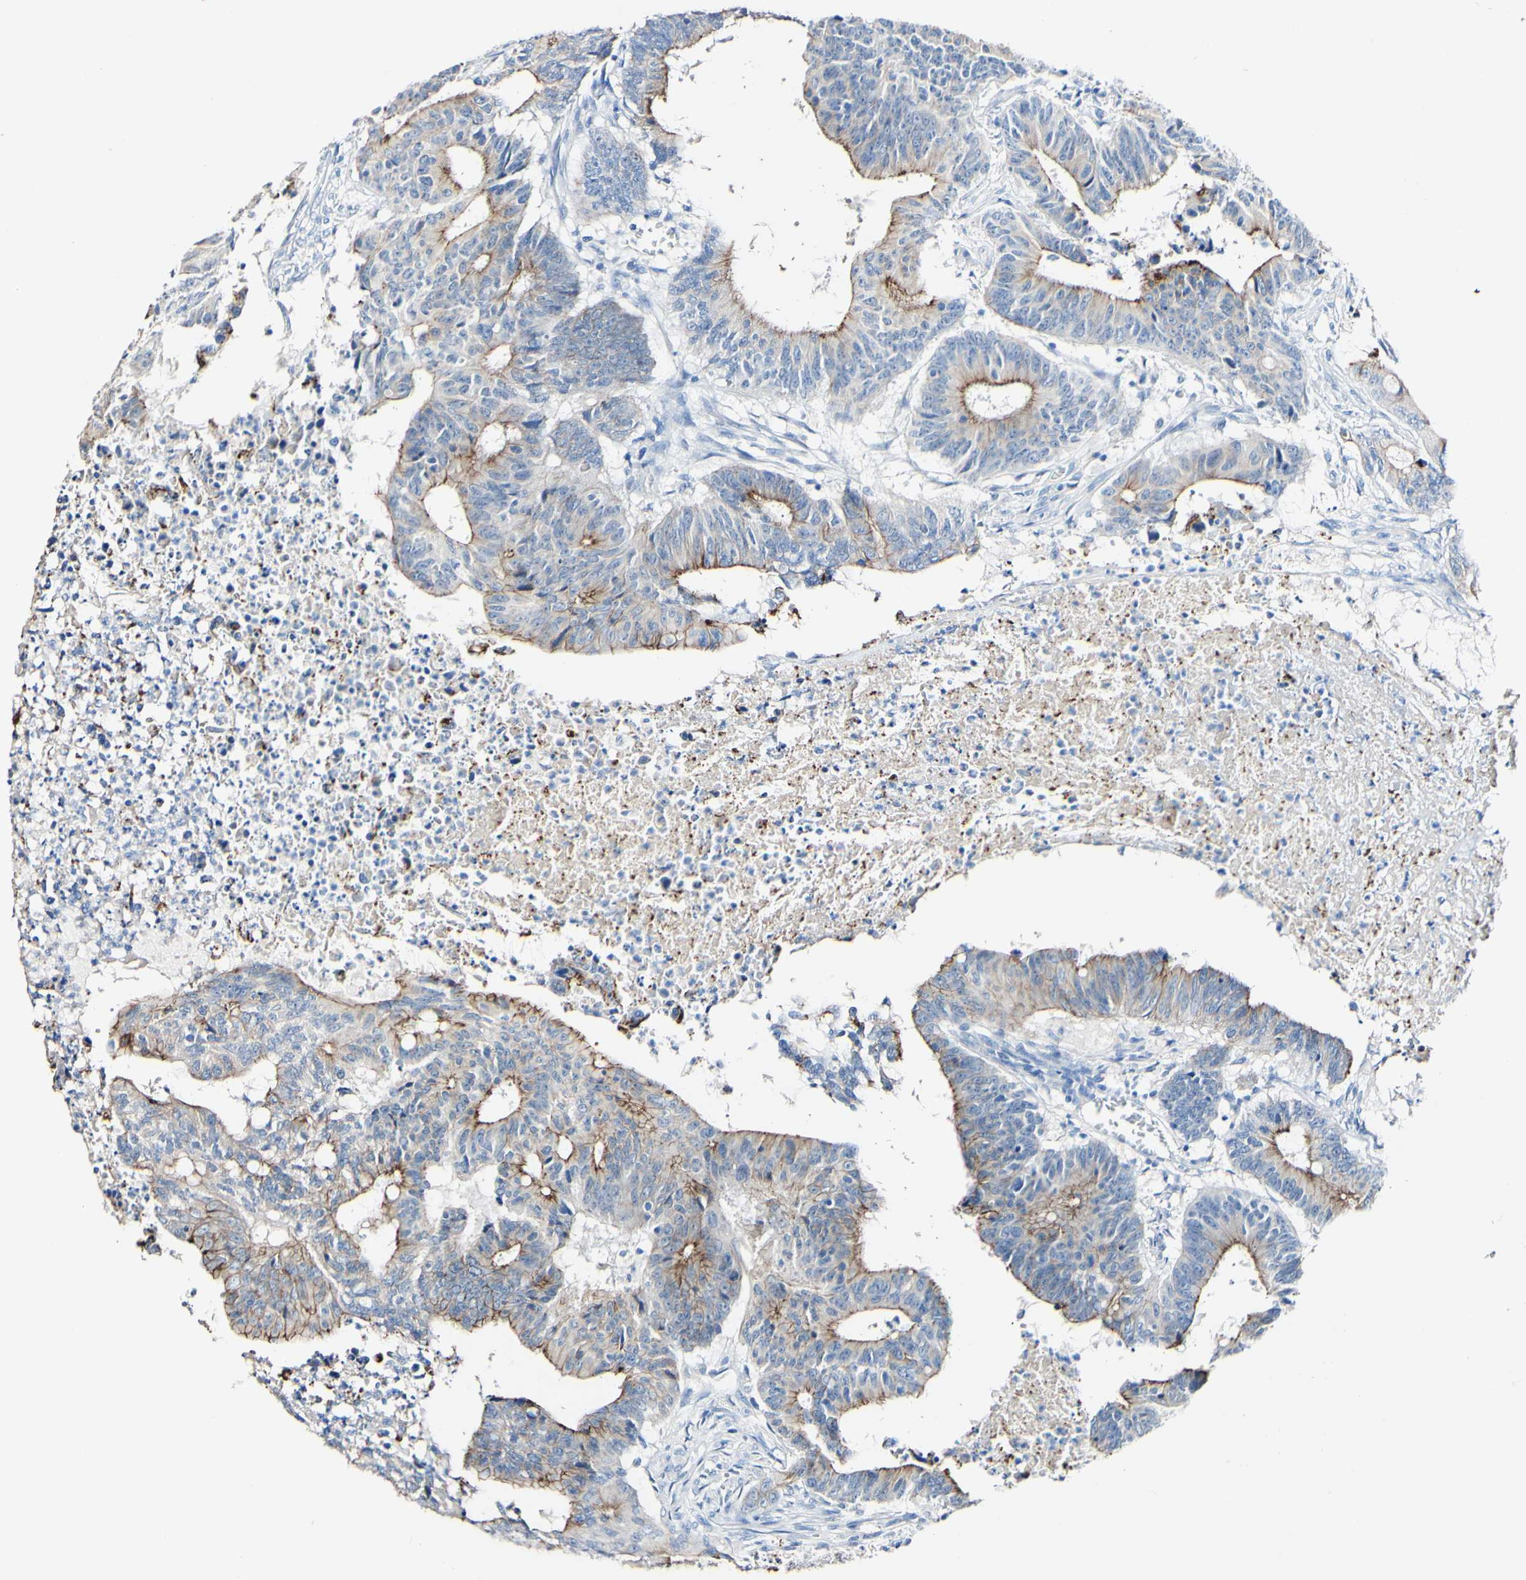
{"staining": {"intensity": "moderate", "quantity": ">75%", "location": "cytoplasmic/membranous"}, "tissue": "colorectal cancer", "cell_type": "Tumor cells", "image_type": "cancer", "snomed": [{"axis": "morphology", "description": "Adenocarcinoma, NOS"}, {"axis": "topography", "description": "Colon"}], "caption": "Protein staining shows moderate cytoplasmic/membranous staining in approximately >75% of tumor cells in colorectal adenocarcinoma. (DAB (3,3'-diaminobenzidine) = brown stain, brightfield microscopy at high magnification).", "gene": "DSC2", "patient": {"sex": "male", "age": 45}}